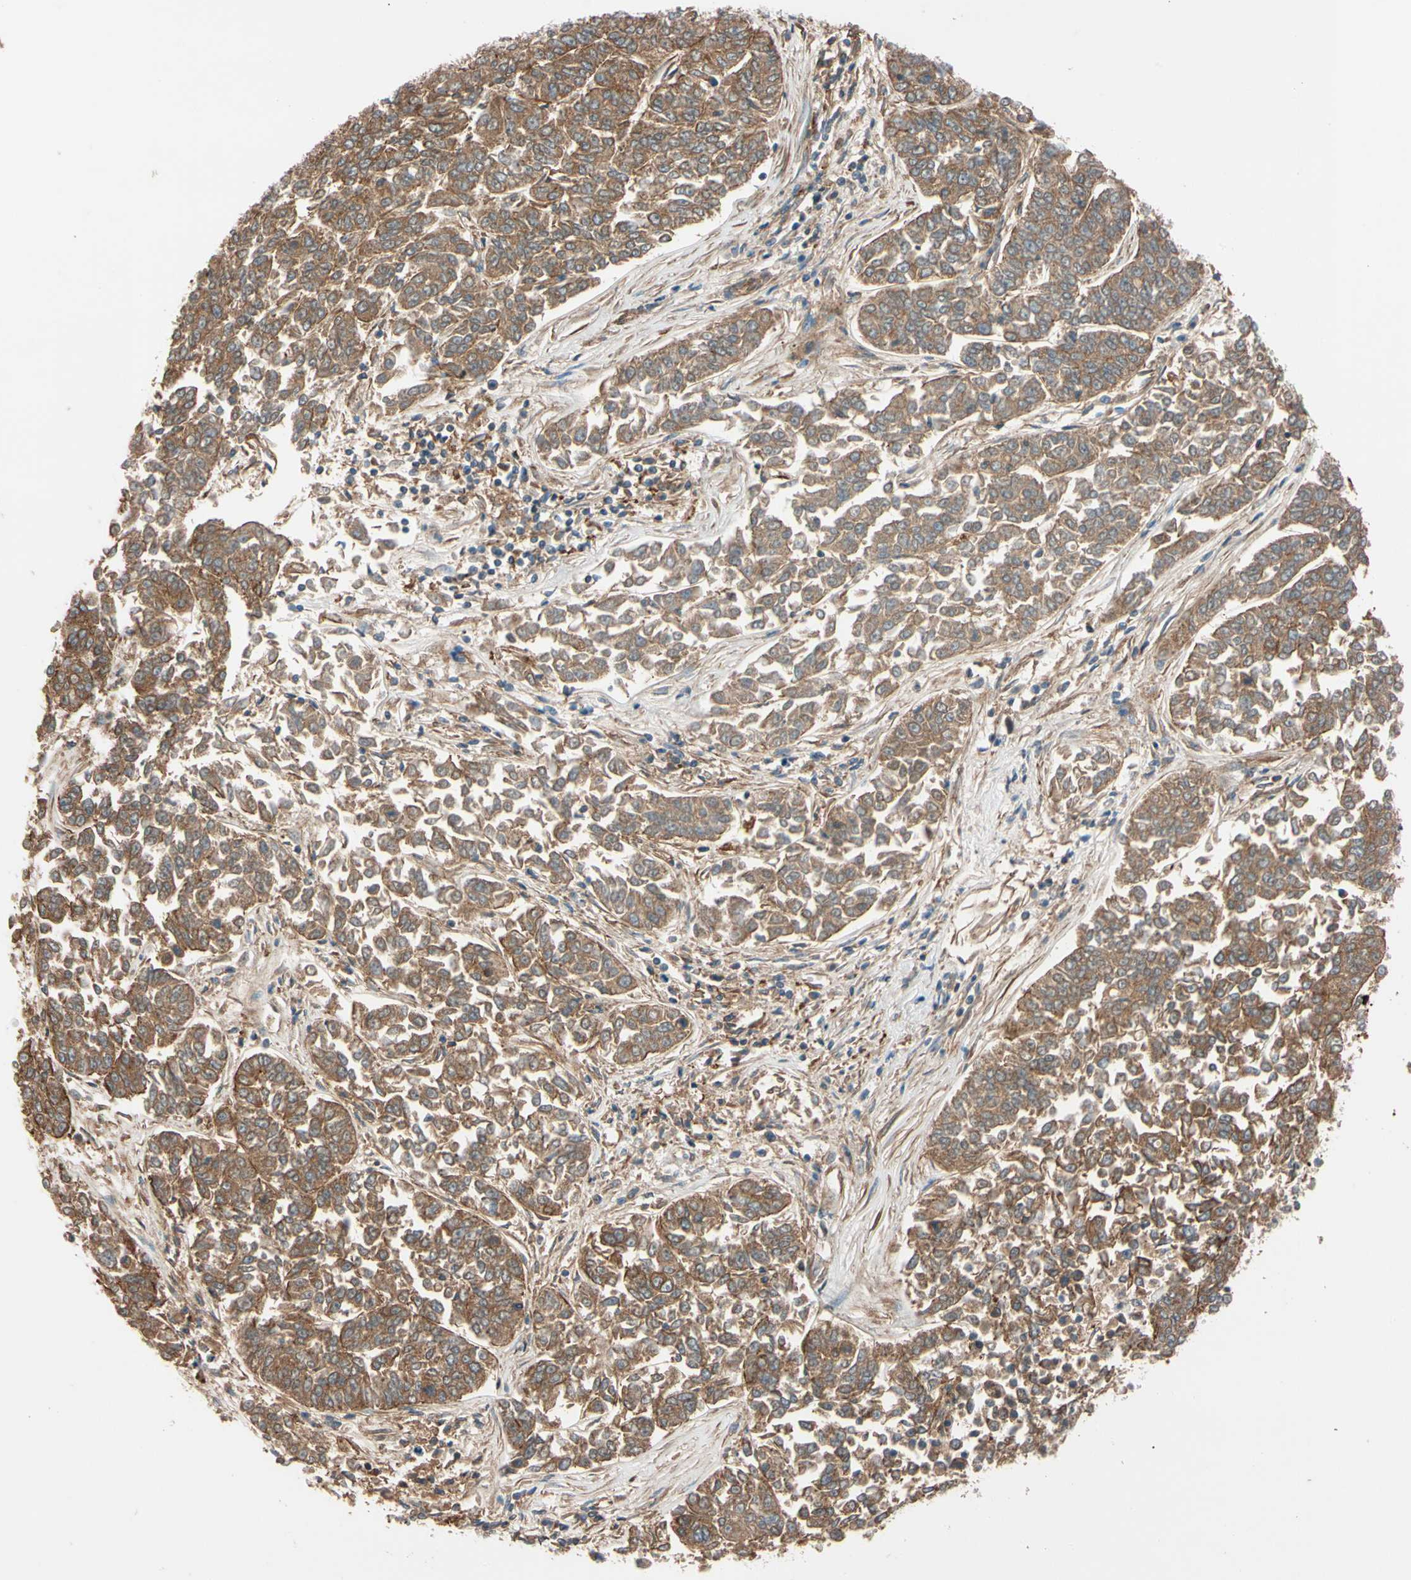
{"staining": {"intensity": "moderate", "quantity": ">75%", "location": "cytoplasmic/membranous"}, "tissue": "lung cancer", "cell_type": "Tumor cells", "image_type": "cancer", "snomed": [{"axis": "morphology", "description": "Adenocarcinoma, NOS"}, {"axis": "topography", "description": "Lung"}], "caption": "A photomicrograph of lung cancer stained for a protein exhibits moderate cytoplasmic/membranous brown staining in tumor cells. Immunohistochemistry (ihc) stains the protein in brown and the nuclei are stained blue.", "gene": "PHYH", "patient": {"sex": "male", "age": 84}}